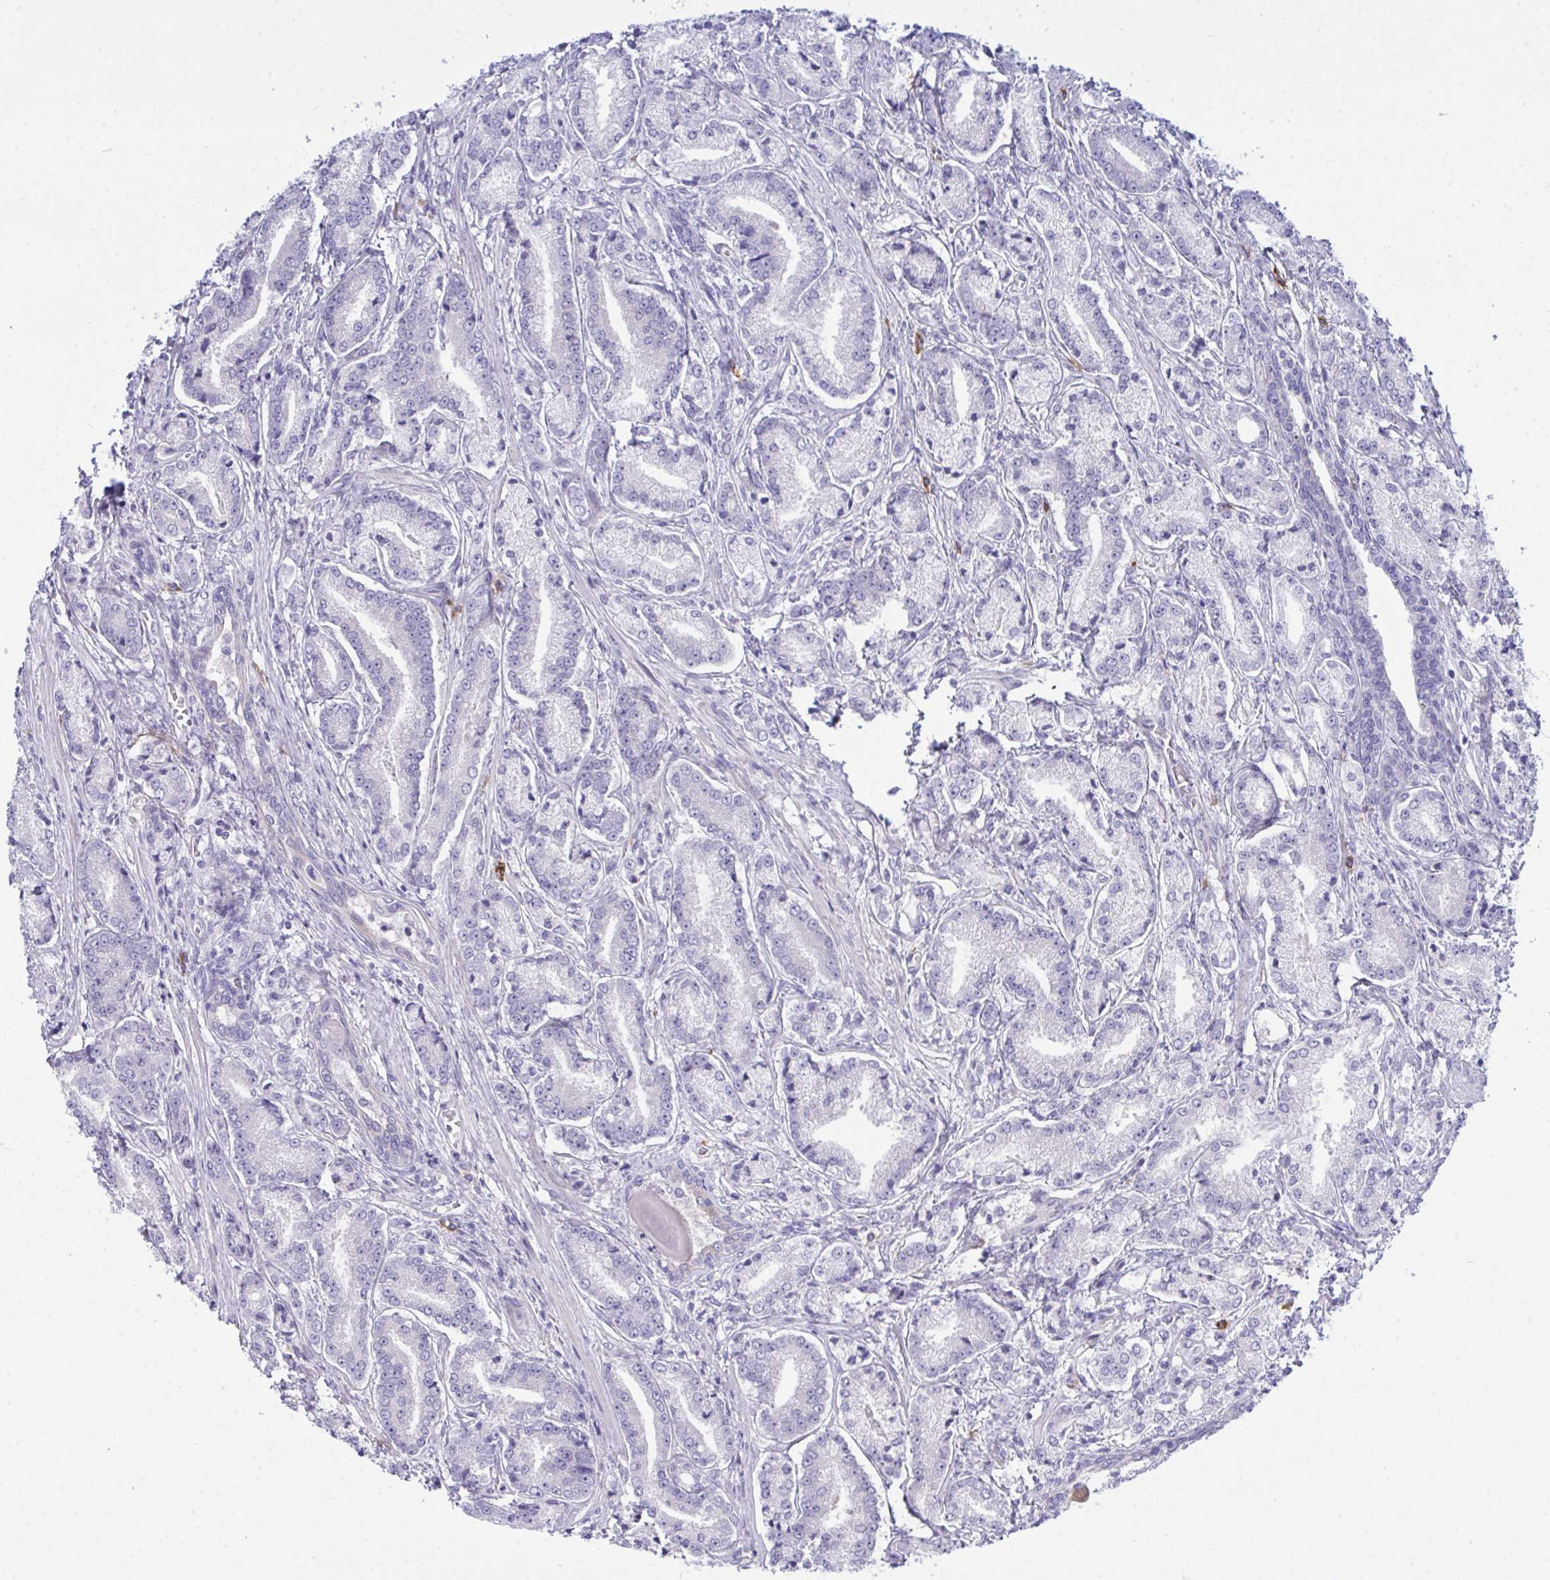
{"staining": {"intensity": "negative", "quantity": "none", "location": "none"}, "tissue": "prostate cancer", "cell_type": "Tumor cells", "image_type": "cancer", "snomed": [{"axis": "morphology", "description": "Adenocarcinoma, High grade"}, {"axis": "topography", "description": "Prostate and seminal vesicle, NOS"}], "caption": "Tumor cells are negative for brown protein staining in prostate cancer.", "gene": "MED9", "patient": {"sex": "male", "age": 61}}